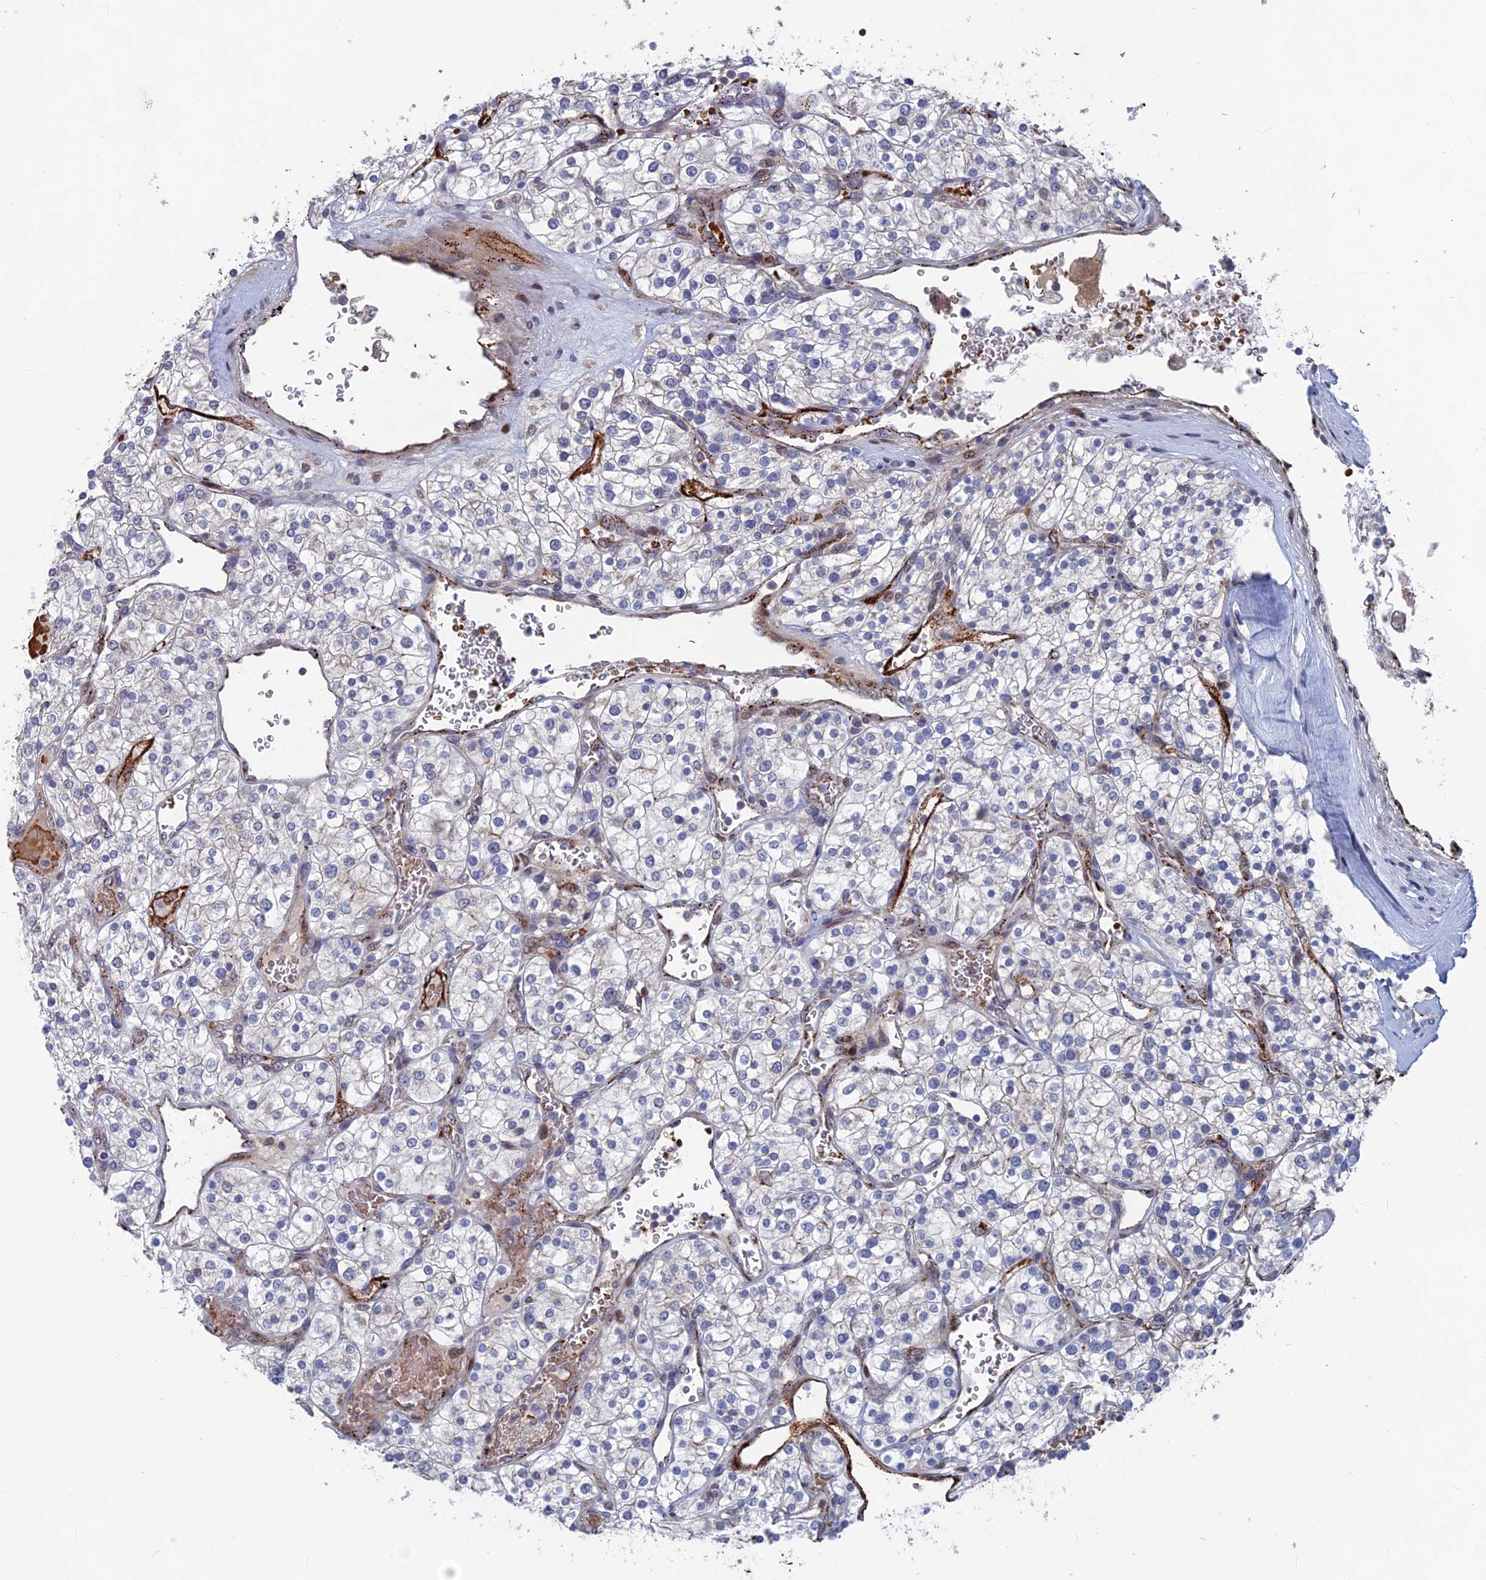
{"staining": {"intensity": "negative", "quantity": "none", "location": "none"}, "tissue": "renal cancer", "cell_type": "Tumor cells", "image_type": "cancer", "snomed": [{"axis": "morphology", "description": "Adenocarcinoma, NOS"}, {"axis": "topography", "description": "Kidney"}], "caption": "The image exhibits no significant positivity in tumor cells of renal adenocarcinoma. (DAB (3,3'-diaminobenzidine) immunohistochemistry (IHC) visualized using brightfield microscopy, high magnification).", "gene": "SH3D21", "patient": {"sex": "male", "age": 80}}